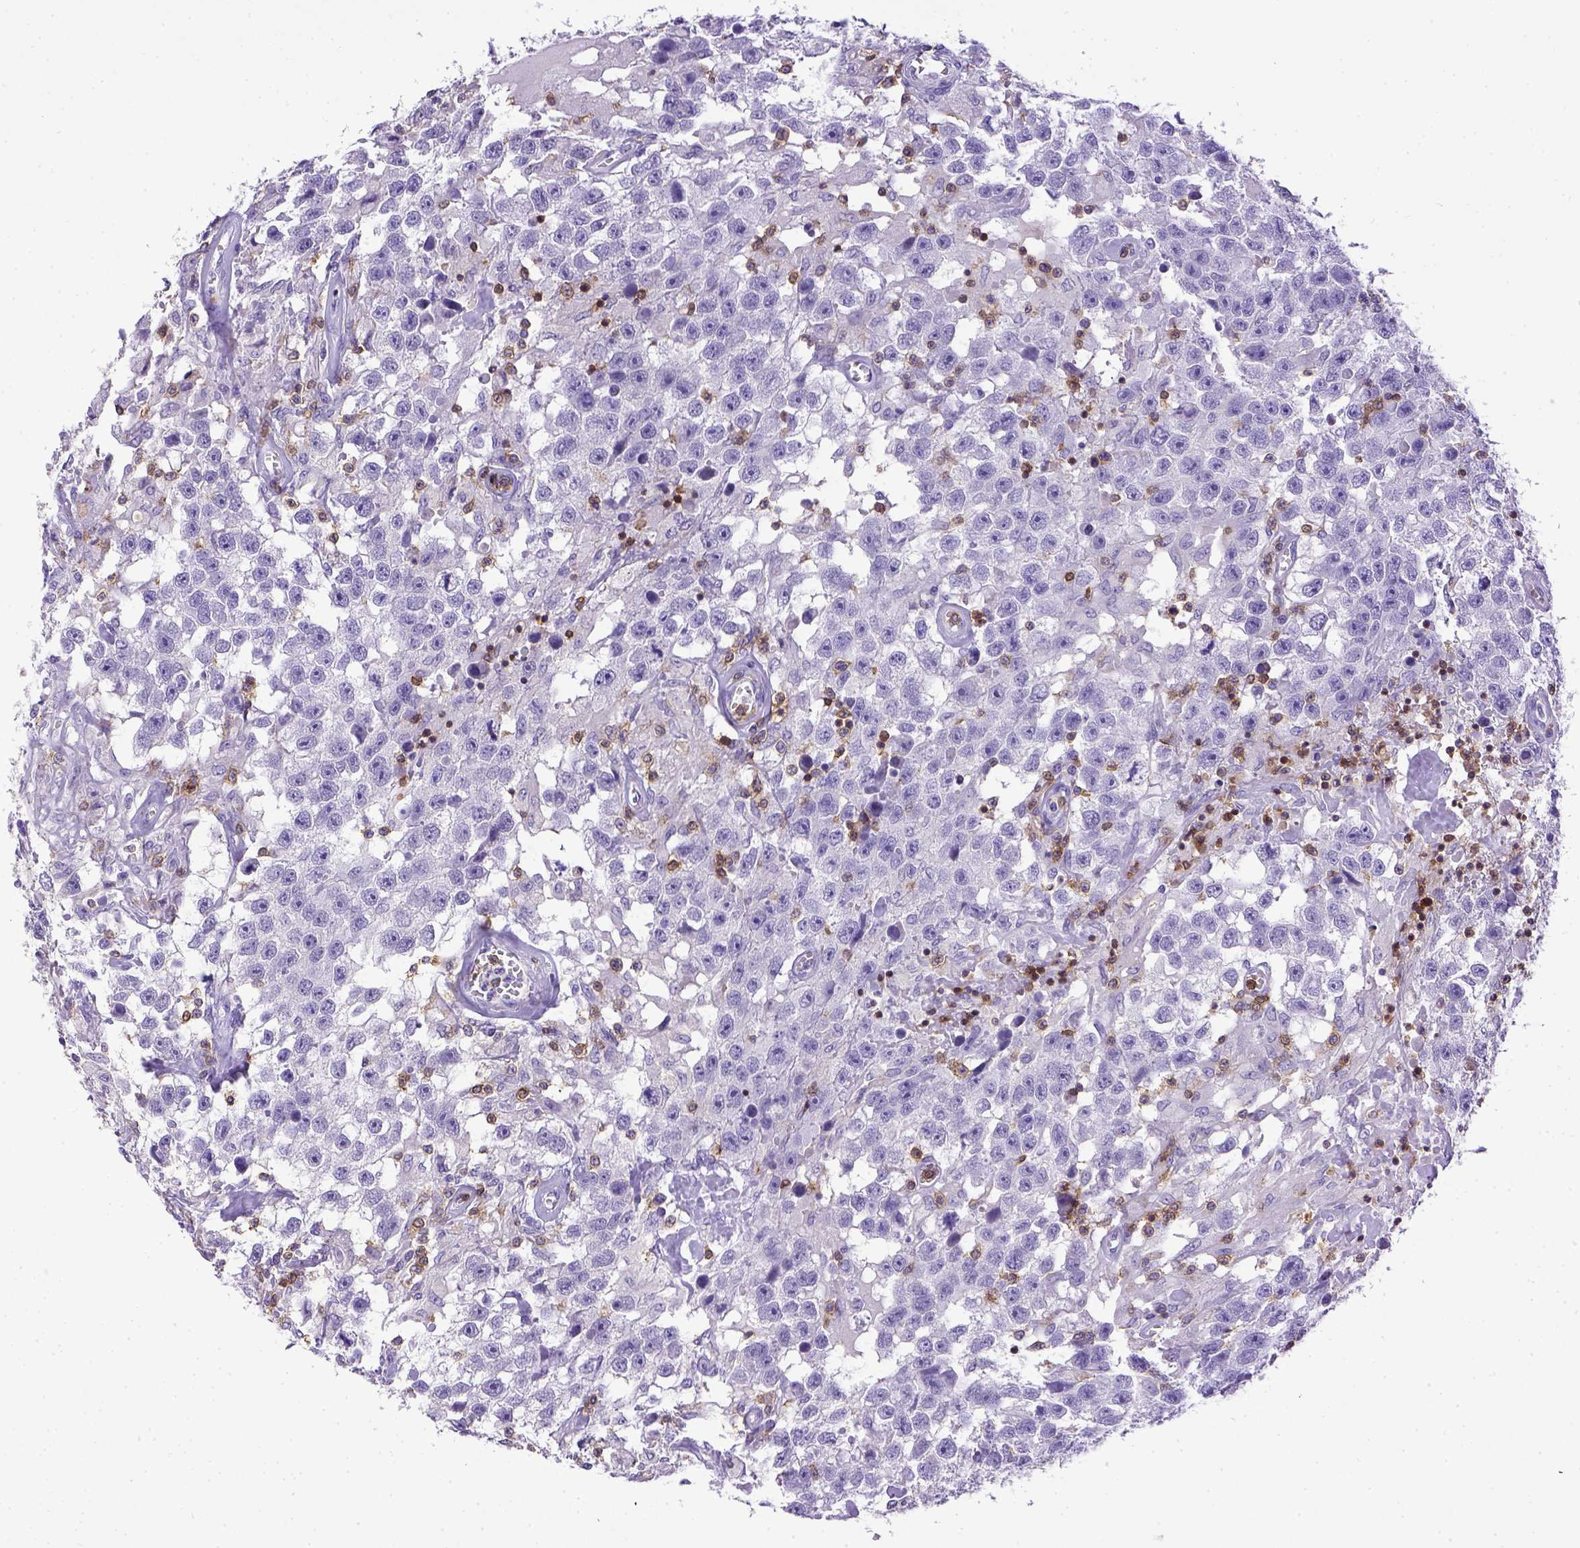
{"staining": {"intensity": "negative", "quantity": "none", "location": "none"}, "tissue": "testis cancer", "cell_type": "Tumor cells", "image_type": "cancer", "snomed": [{"axis": "morphology", "description": "Seminoma, NOS"}, {"axis": "topography", "description": "Testis"}], "caption": "Immunohistochemistry micrograph of neoplastic tissue: testis cancer (seminoma) stained with DAB (3,3'-diaminobenzidine) exhibits no significant protein positivity in tumor cells. (DAB (3,3'-diaminobenzidine) immunohistochemistry, high magnification).", "gene": "CD3E", "patient": {"sex": "male", "age": 43}}